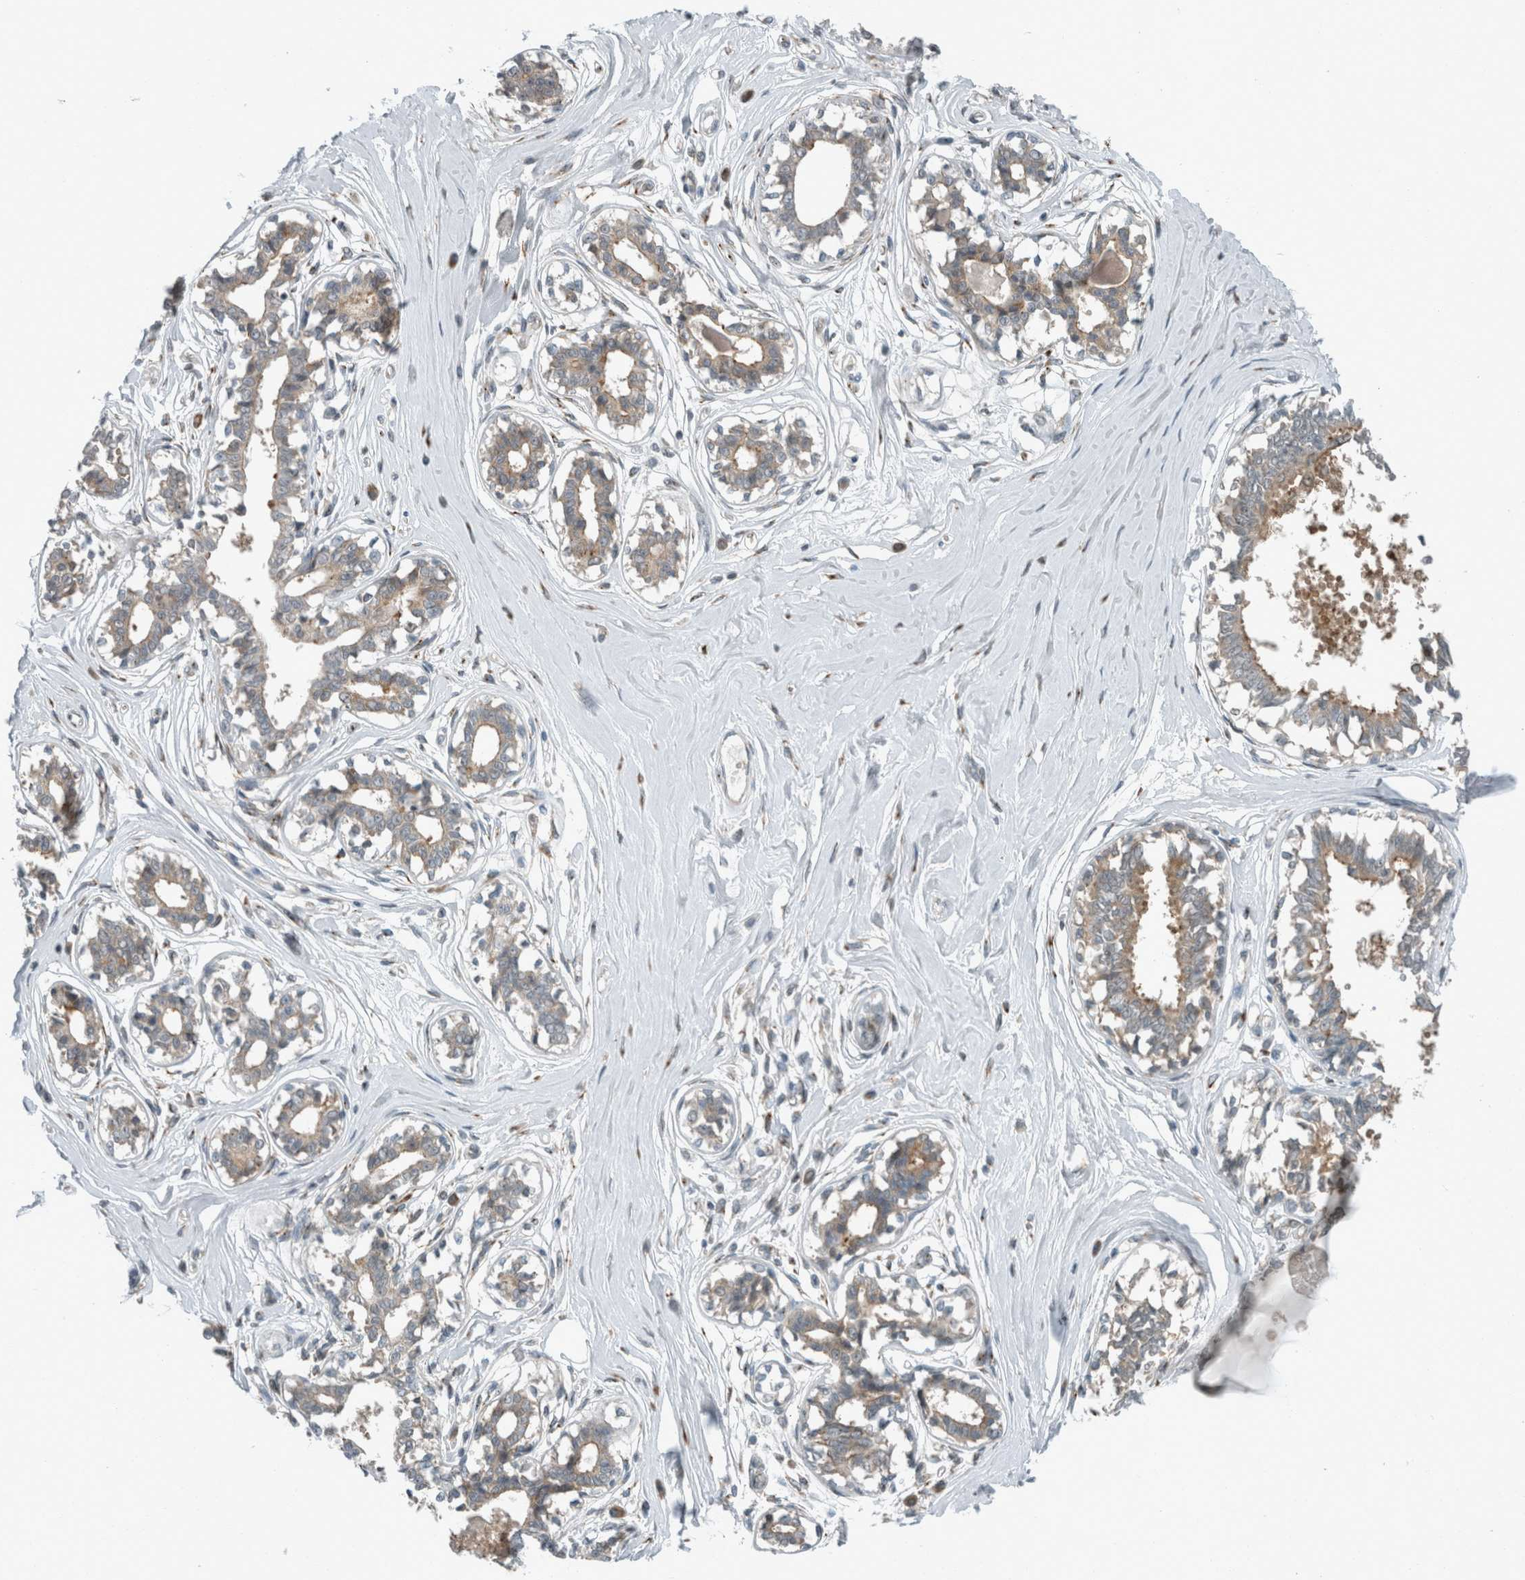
{"staining": {"intensity": "negative", "quantity": "none", "location": "none"}, "tissue": "breast", "cell_type": "Adipocytes", "image_type": "normal", "snomed": [{"axis": "morphology", "description": "Normal tissue, NOS"}, {"axis": "topography", "description": "Breast"}], "caption": "Adipocytes show no significant staining in unremarkable breast. (Brightfield microscopy of DAB immunohistochemistry at high magnification).", "gene": "KIF1C", "patient": {"sex": "female", "age": 45}}